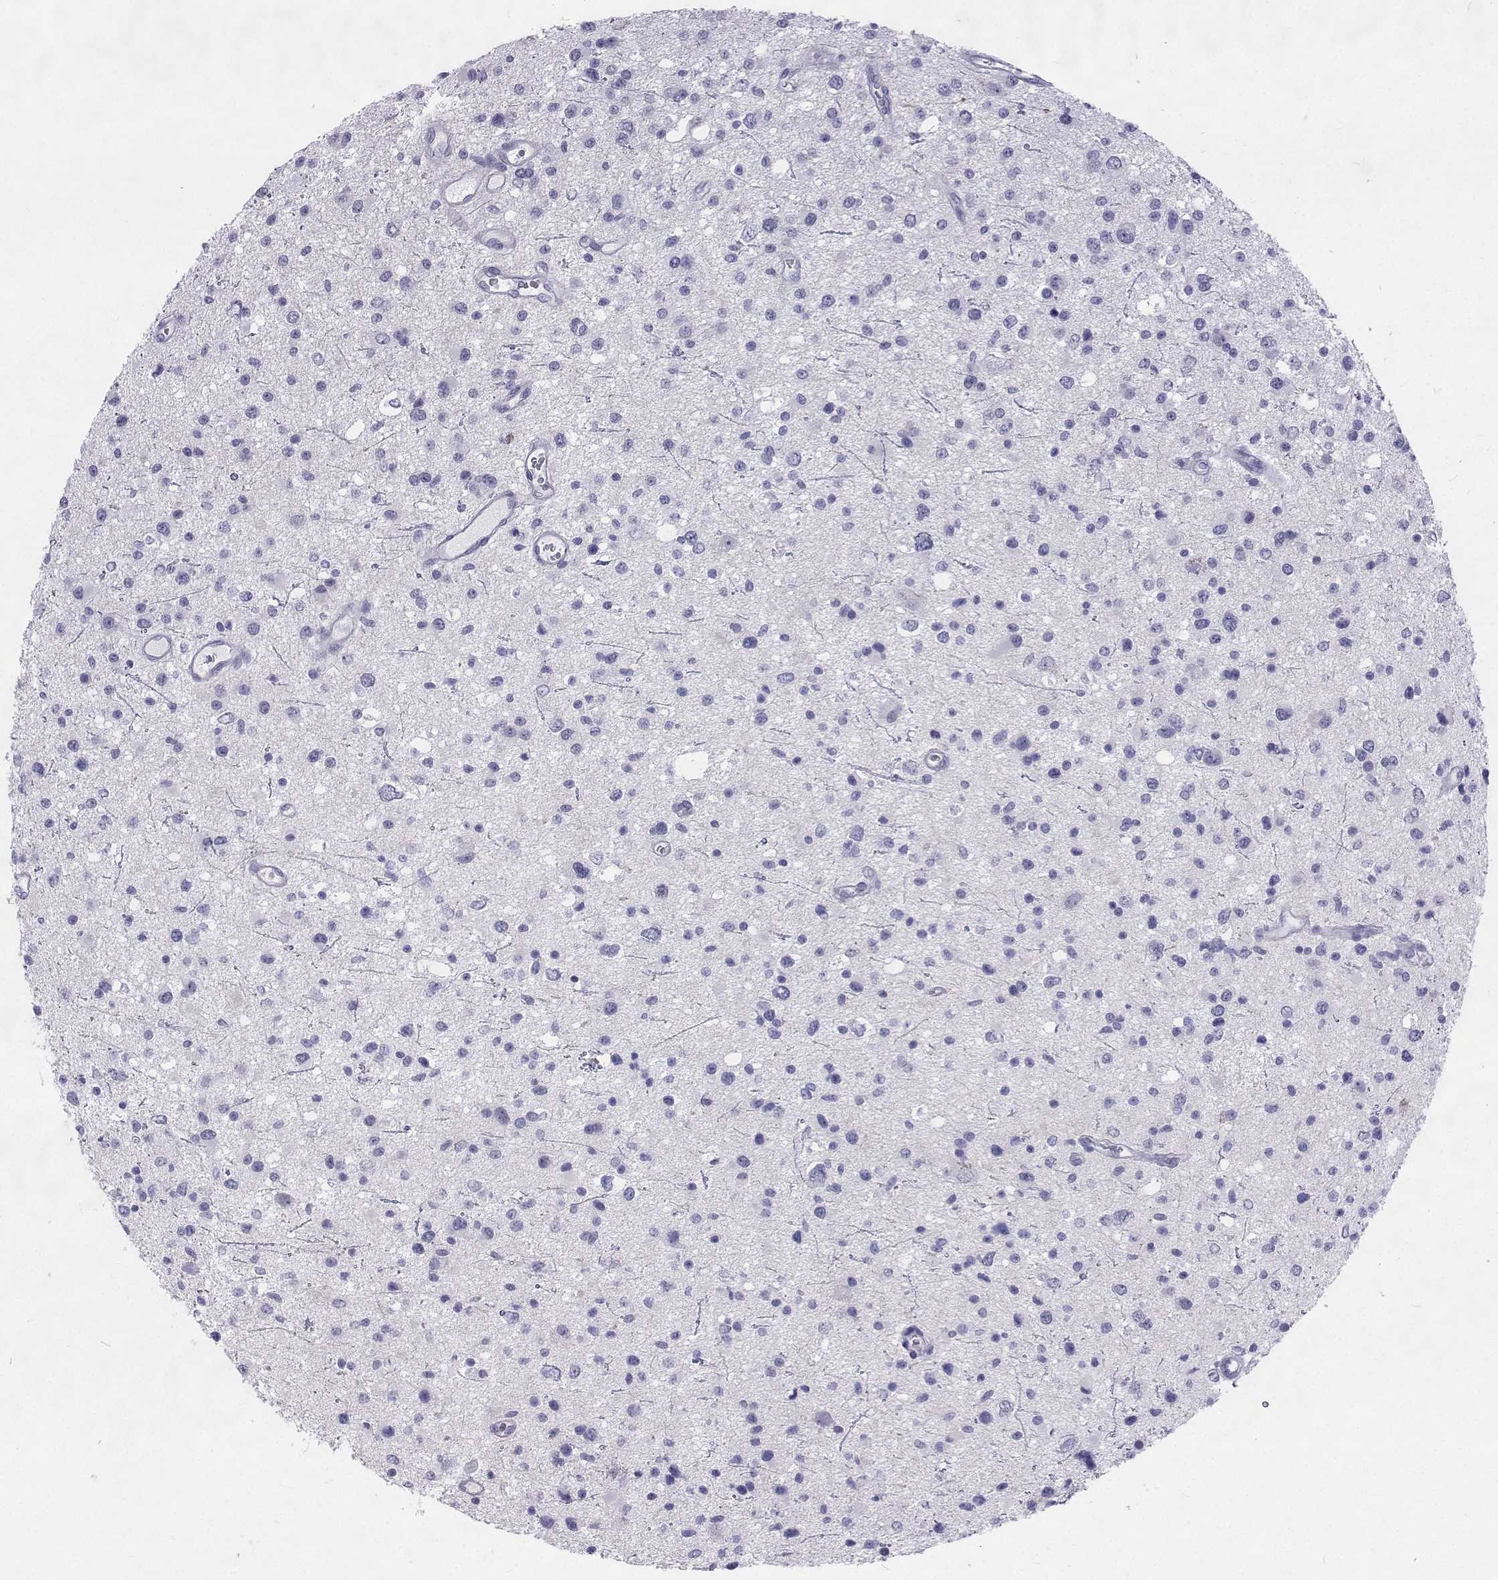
{"staining": {"intensity": "negative", "quantity": "none", "location": "none"}, "tissue": "glioma", "cell_type": "Tumor cells", "image_type": "cancer", "snomed": [{"axis": "morphology", "description": "Glioma, malignant, Low grade"}, {"axis": "topography", "description": "Brain"}], "caption": "Tumor cells show no significant protein expression in malignant low-grade glioma.", "gene": "GALM", "patient": {"sex": "male", "age": 43}}